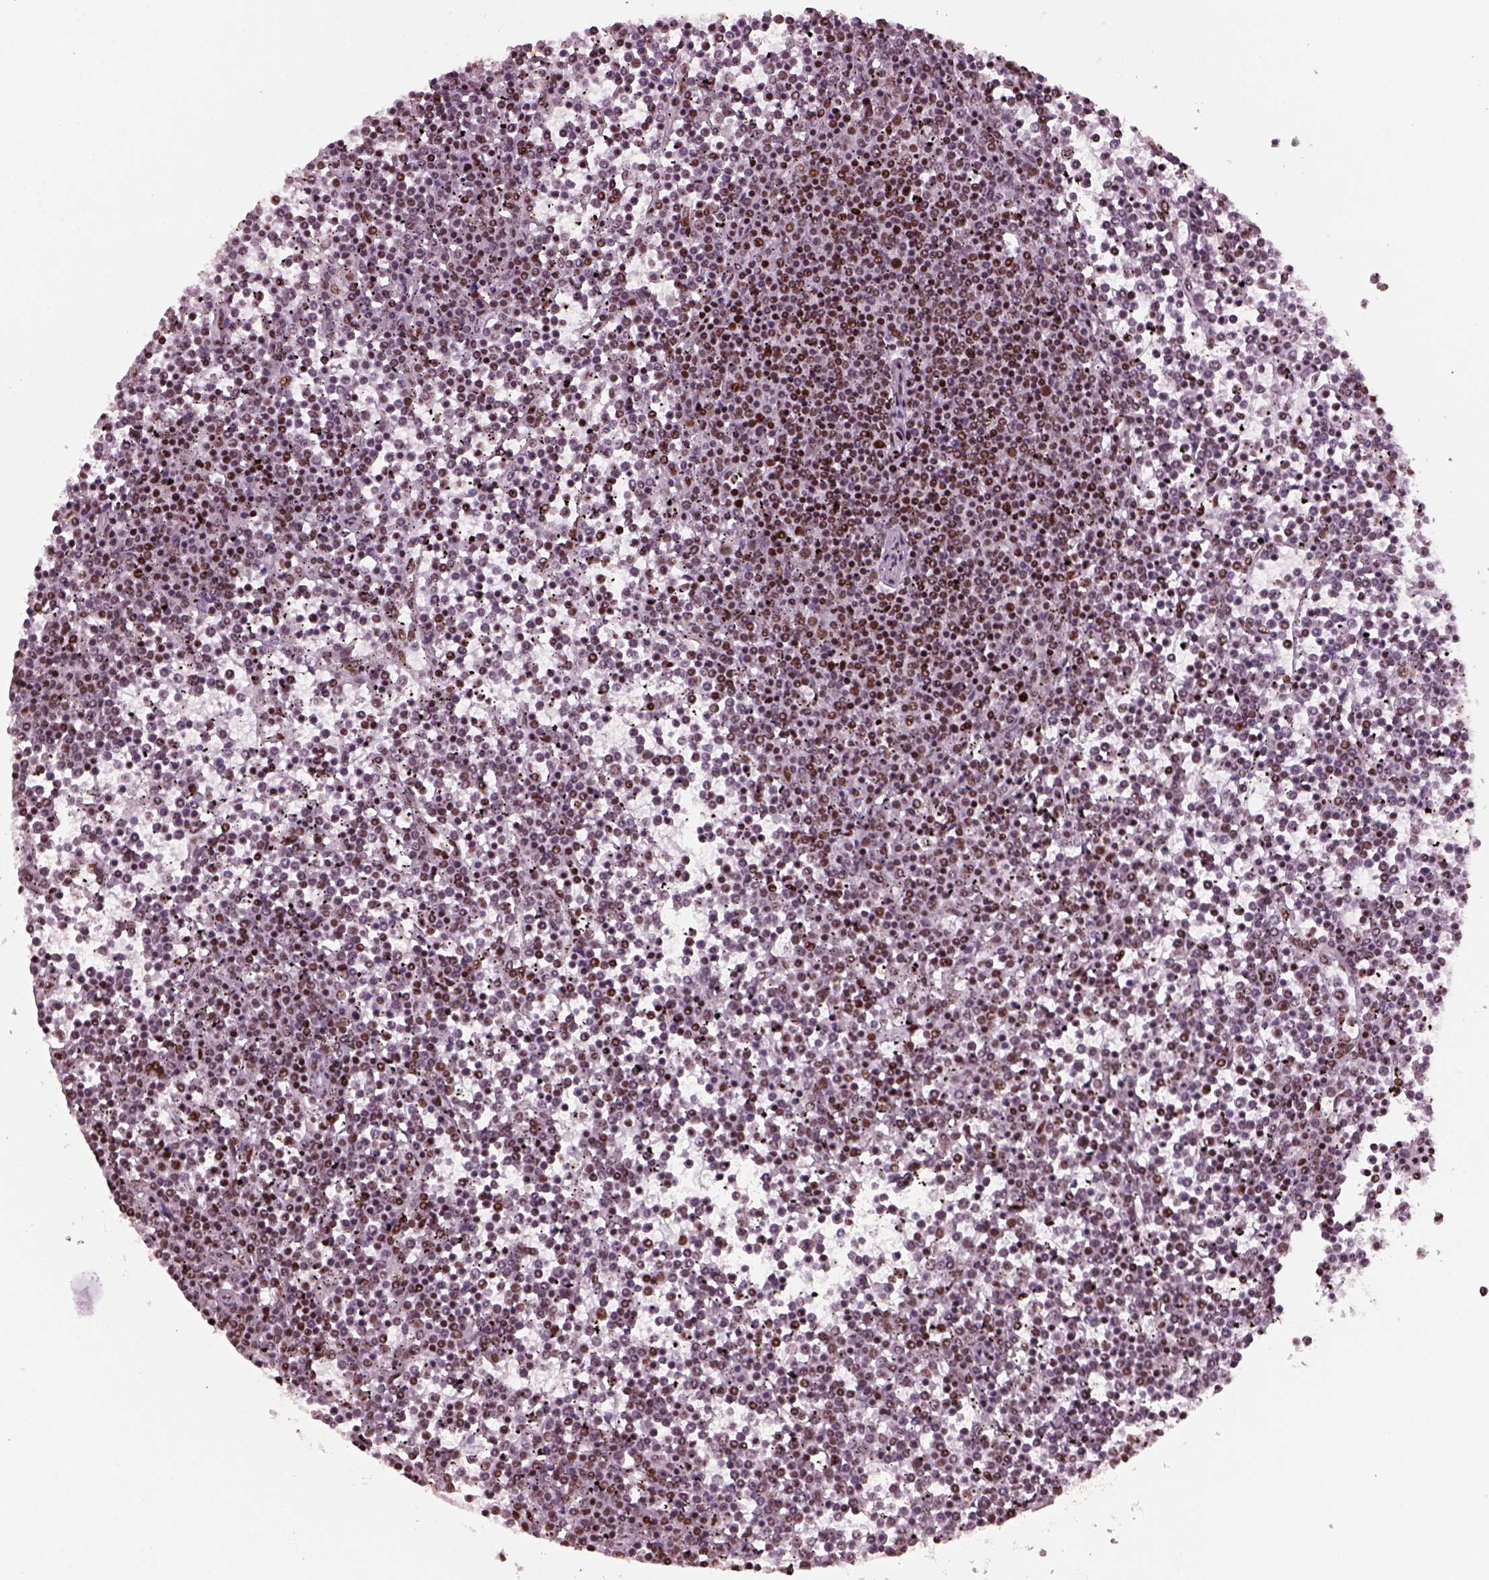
{"staining": {"intensity": "moderate", "quantity": ">75%", "location": "nuclear"}, "tissue": "lymphoma", "cell_type": "Tumor cells", "image_type": "cancer", "snomed": [{"axis": "morphology", "description": "Malignant lymphoma, non-Hodgkin's type, Low grade"}, {"axis": "topography", "description": "Spleen"}], "caption": "Immunohistochemistry (IHC) staining of low-grade malignant lymphoma, non-Hodgkin's type, which exhibits medium levels of moderate nuclear staining in approximately >75% of tumor cells indicating moderate nuclear protein expression. The staining was performed using DAB (3,3'-diaminobenzidine) (brown) for protein detection and nuclei were counterstained in hematoxylin (blue).", "gene": "CBFA2T3", "patient": {"sex": "female", "age": 19}}